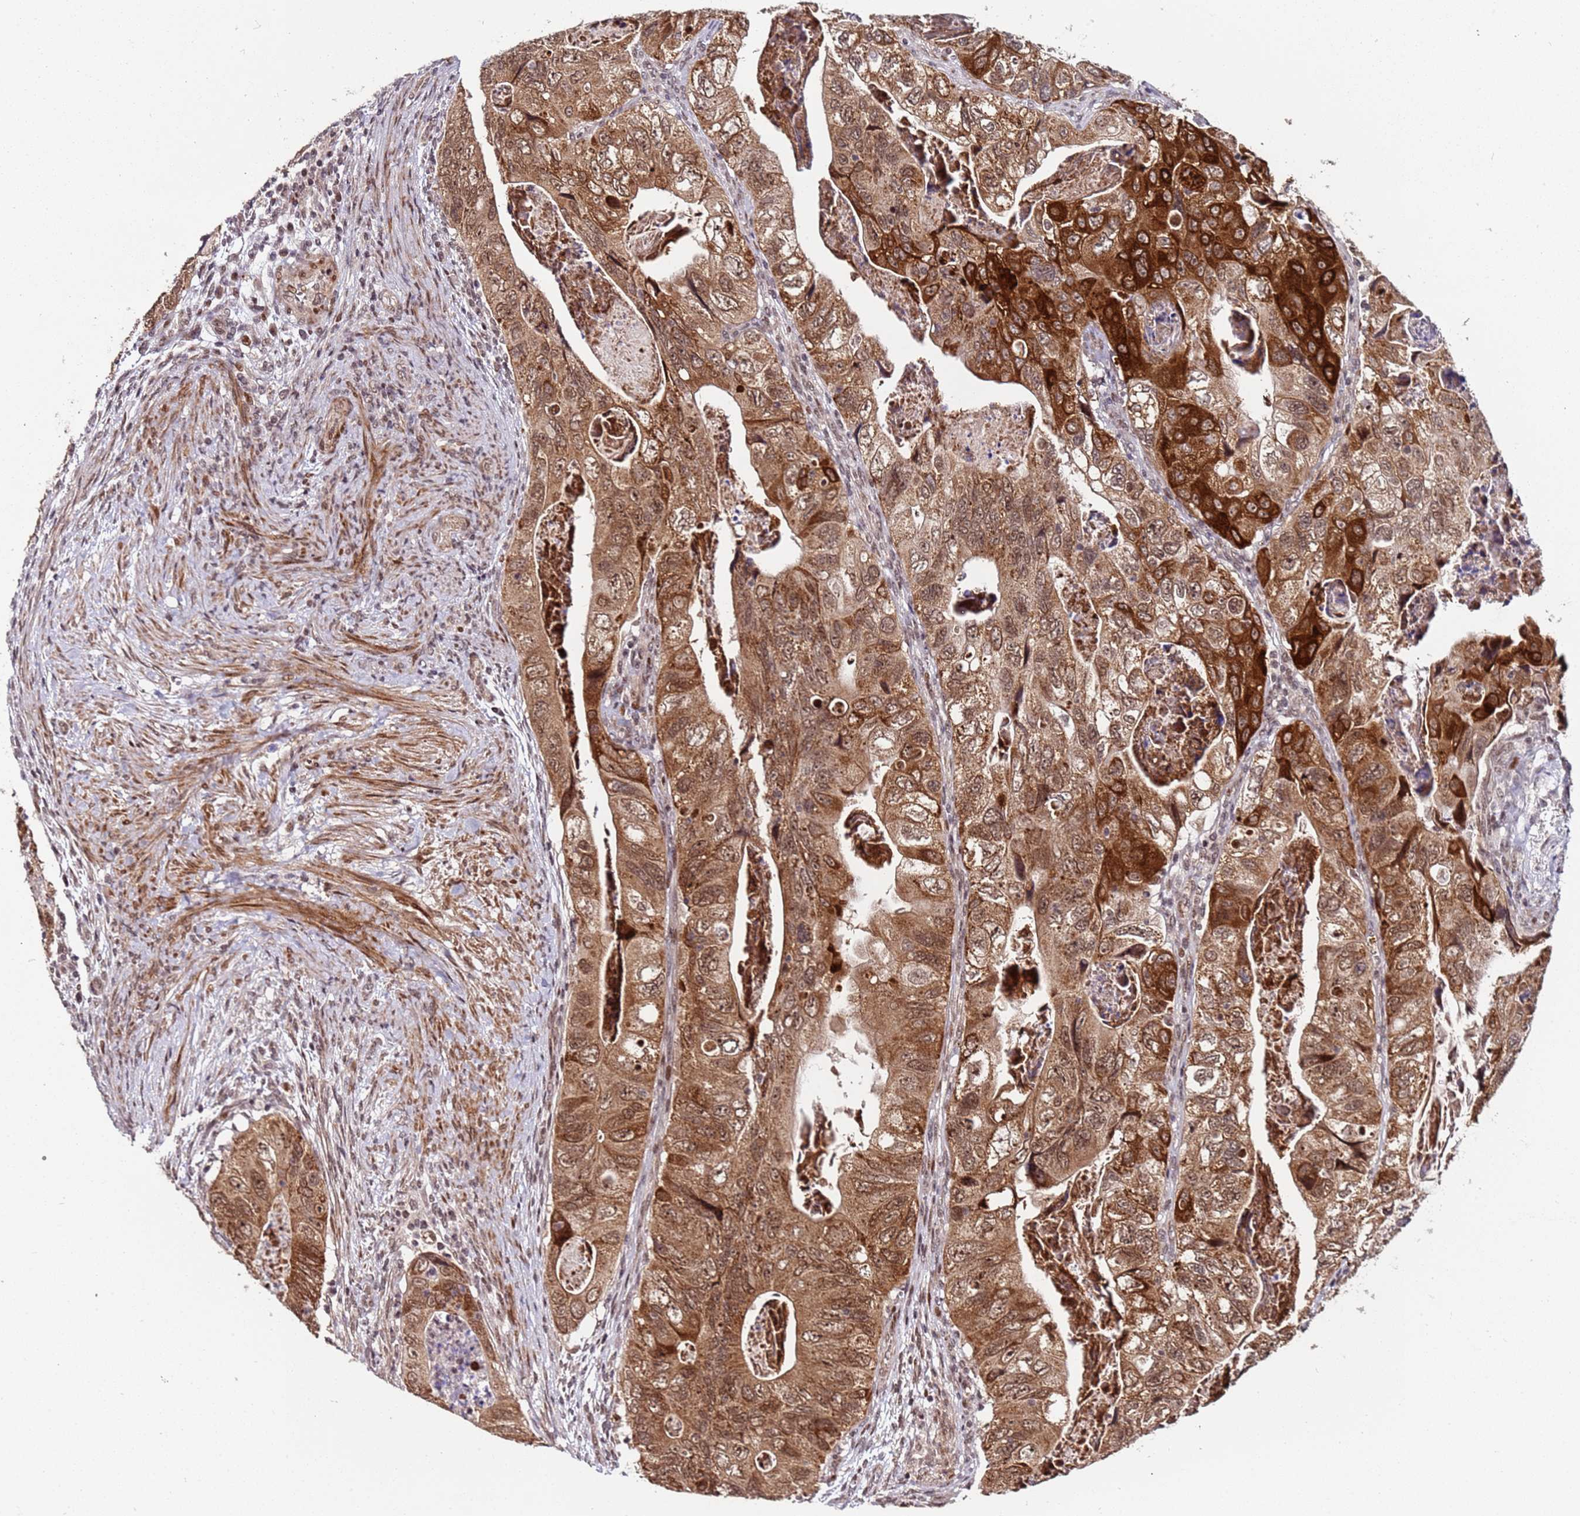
{"staining": {"intensity": "moderate", "quantity": ">75%", "location": "cytoplasmic/membranous,nuclear"}, "tissue": "colorectal cancer", "cell_type": "Tumor cells", "image_type": "cancer", "snomed": [{"axis": "morphology", "description": "Adenocarcinoma, NOS"}, {"axis": "topography", "description": "Rectum"}], "caption": "Moderate cytoplasmic/membranous and nuclear protein expression is appreciated in about >75% of tumor cells in adenocarcinoma (colorectal).", "gene": "PPM1H", "patient": {"sex": "male", "age": 63}}